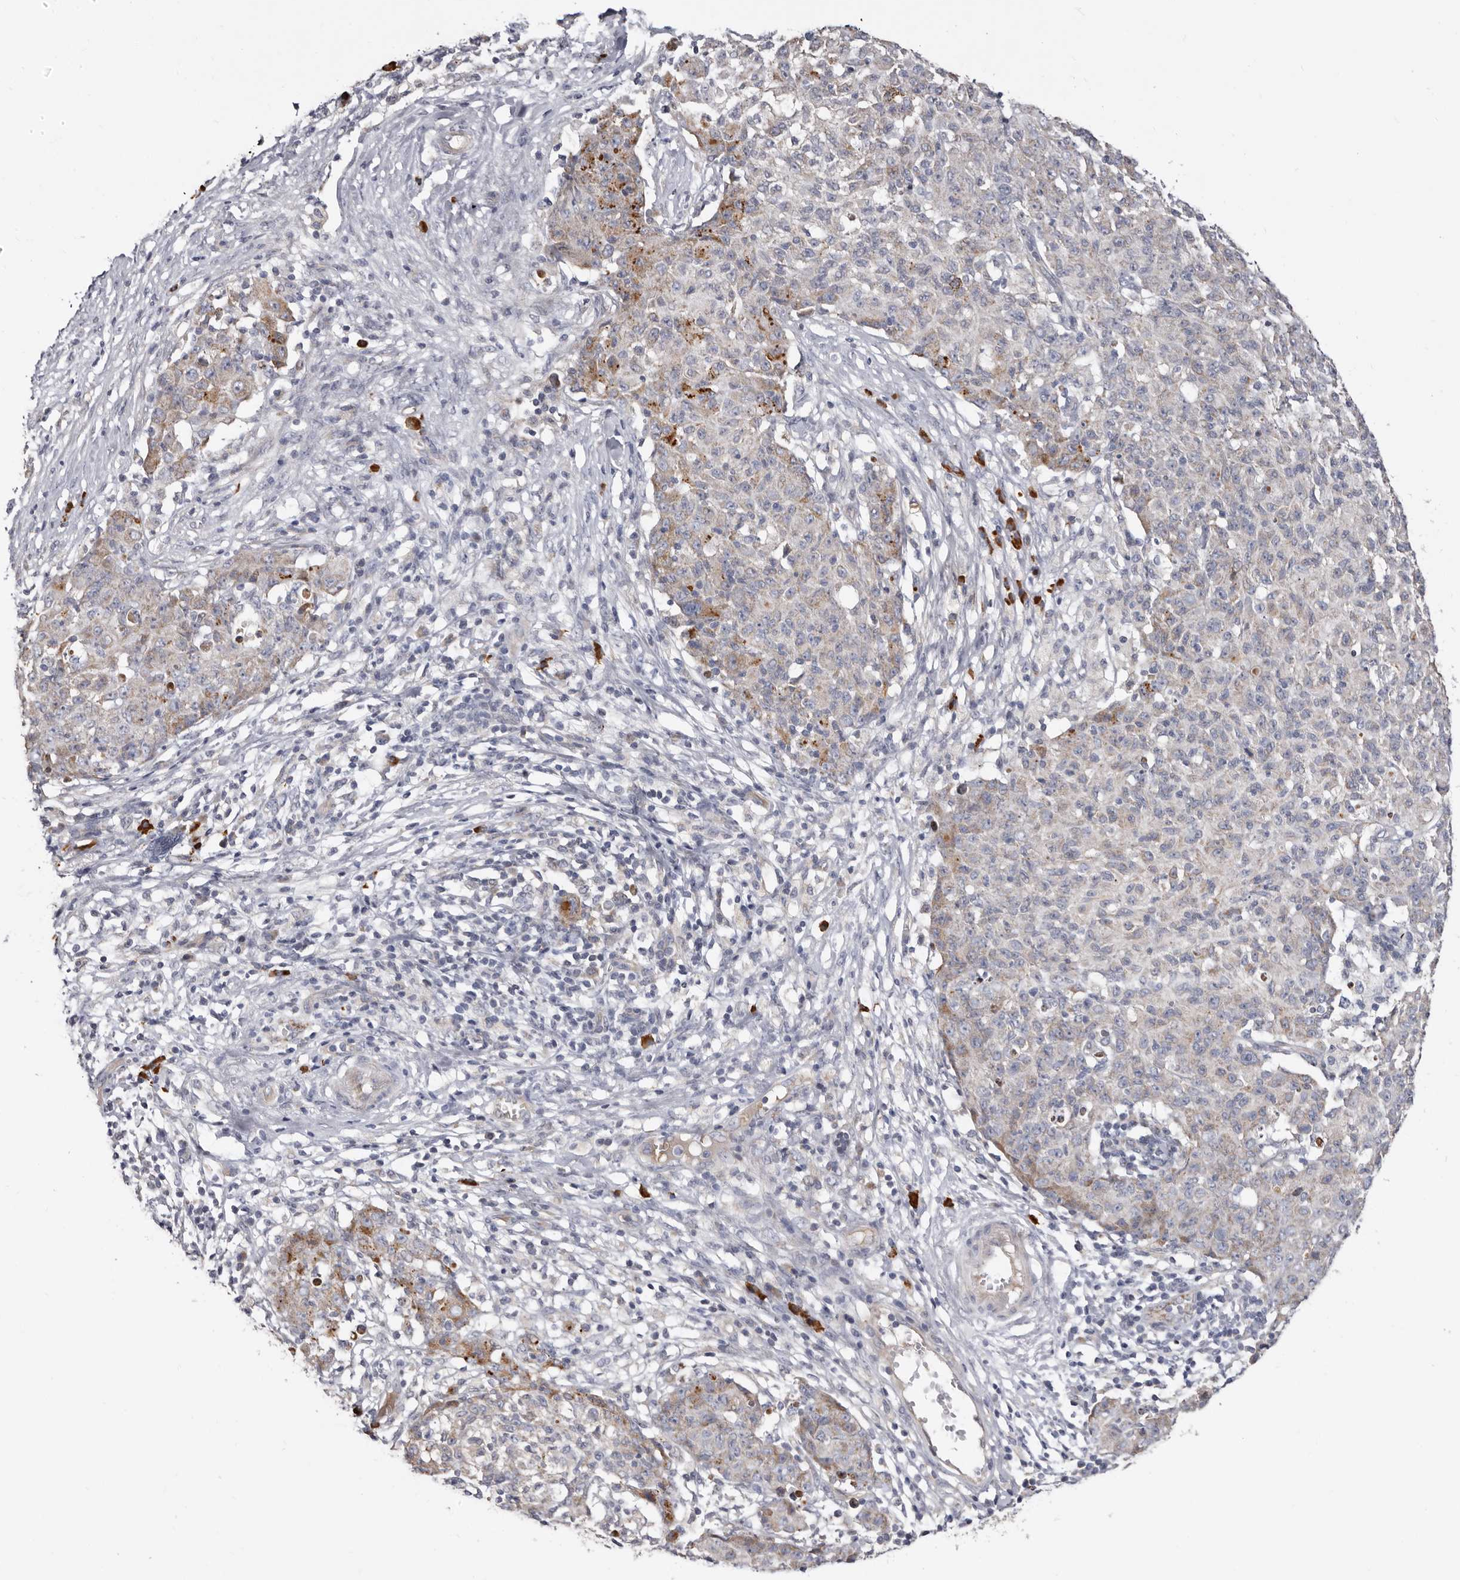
{"staining": {"intensity": "moderate", "quantity": "<25%", "location": "cytoplasmic/membranous"}, "tissue": "ovarian cancer", "cell_type": "Tumor cells", "image_type": "cancer", "snomed": [{"axis": "morphology", "description": "Carcinoma, endometroid"}, {"axis": "topography", "description": "Ovary"}], "caption": "Ovarian cancer (endometroid carcinoma) stained with immunohistochemistry (IHC) demonstrates moderate cytoplasmic/membranous positivity in about <25% of tumor cells. Immunohistochemistry (ihc) stains the protein in brown and the nuclei are stained blue.", "gene": "SPTA1", "patient": {"sex": "female", "age": 42}}